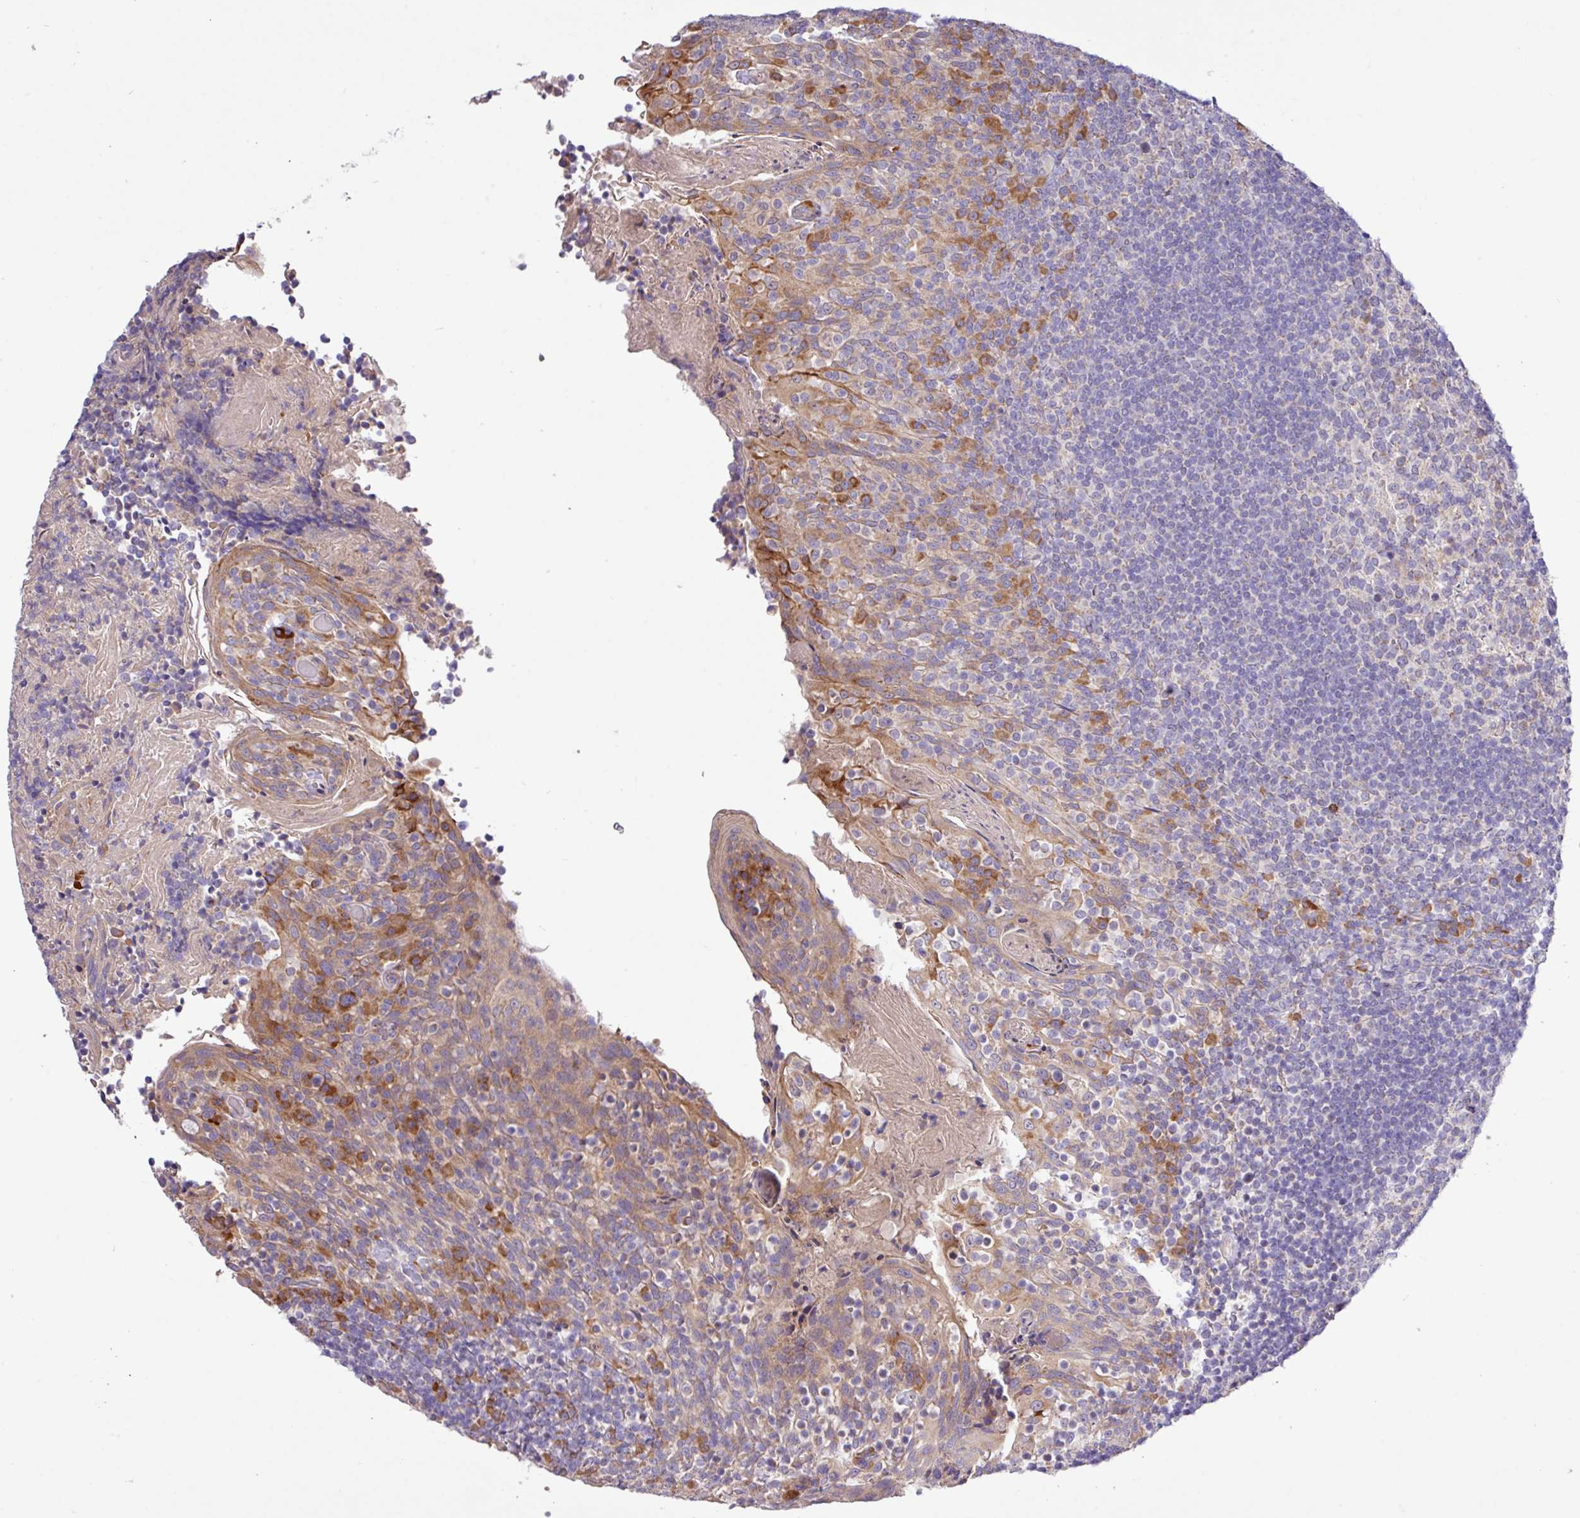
{"staining": {"intensity": "moderate", "quantity": "<25%", "location": "cytoplasmic/membranous"}, "tissue": "tonsil", "cell_type": "Germinal center cells", "image_type": "normal", "snomed": [{"axis": "morphology", "description": "Normal tissue, NOS"}, {"axis": "topography", "description": "Tonsil"}], "caption": "Germinal center cells exhibit moderate cytoplasmic/membranous positivity in about <25% of cells in benign tonsil. (DAB (3,3'-diaminobenzidine) IHC with brightfield microscopy, high magnification).", "gene": "TM2D2", "patient": {"sex": "female", "age": 10}}